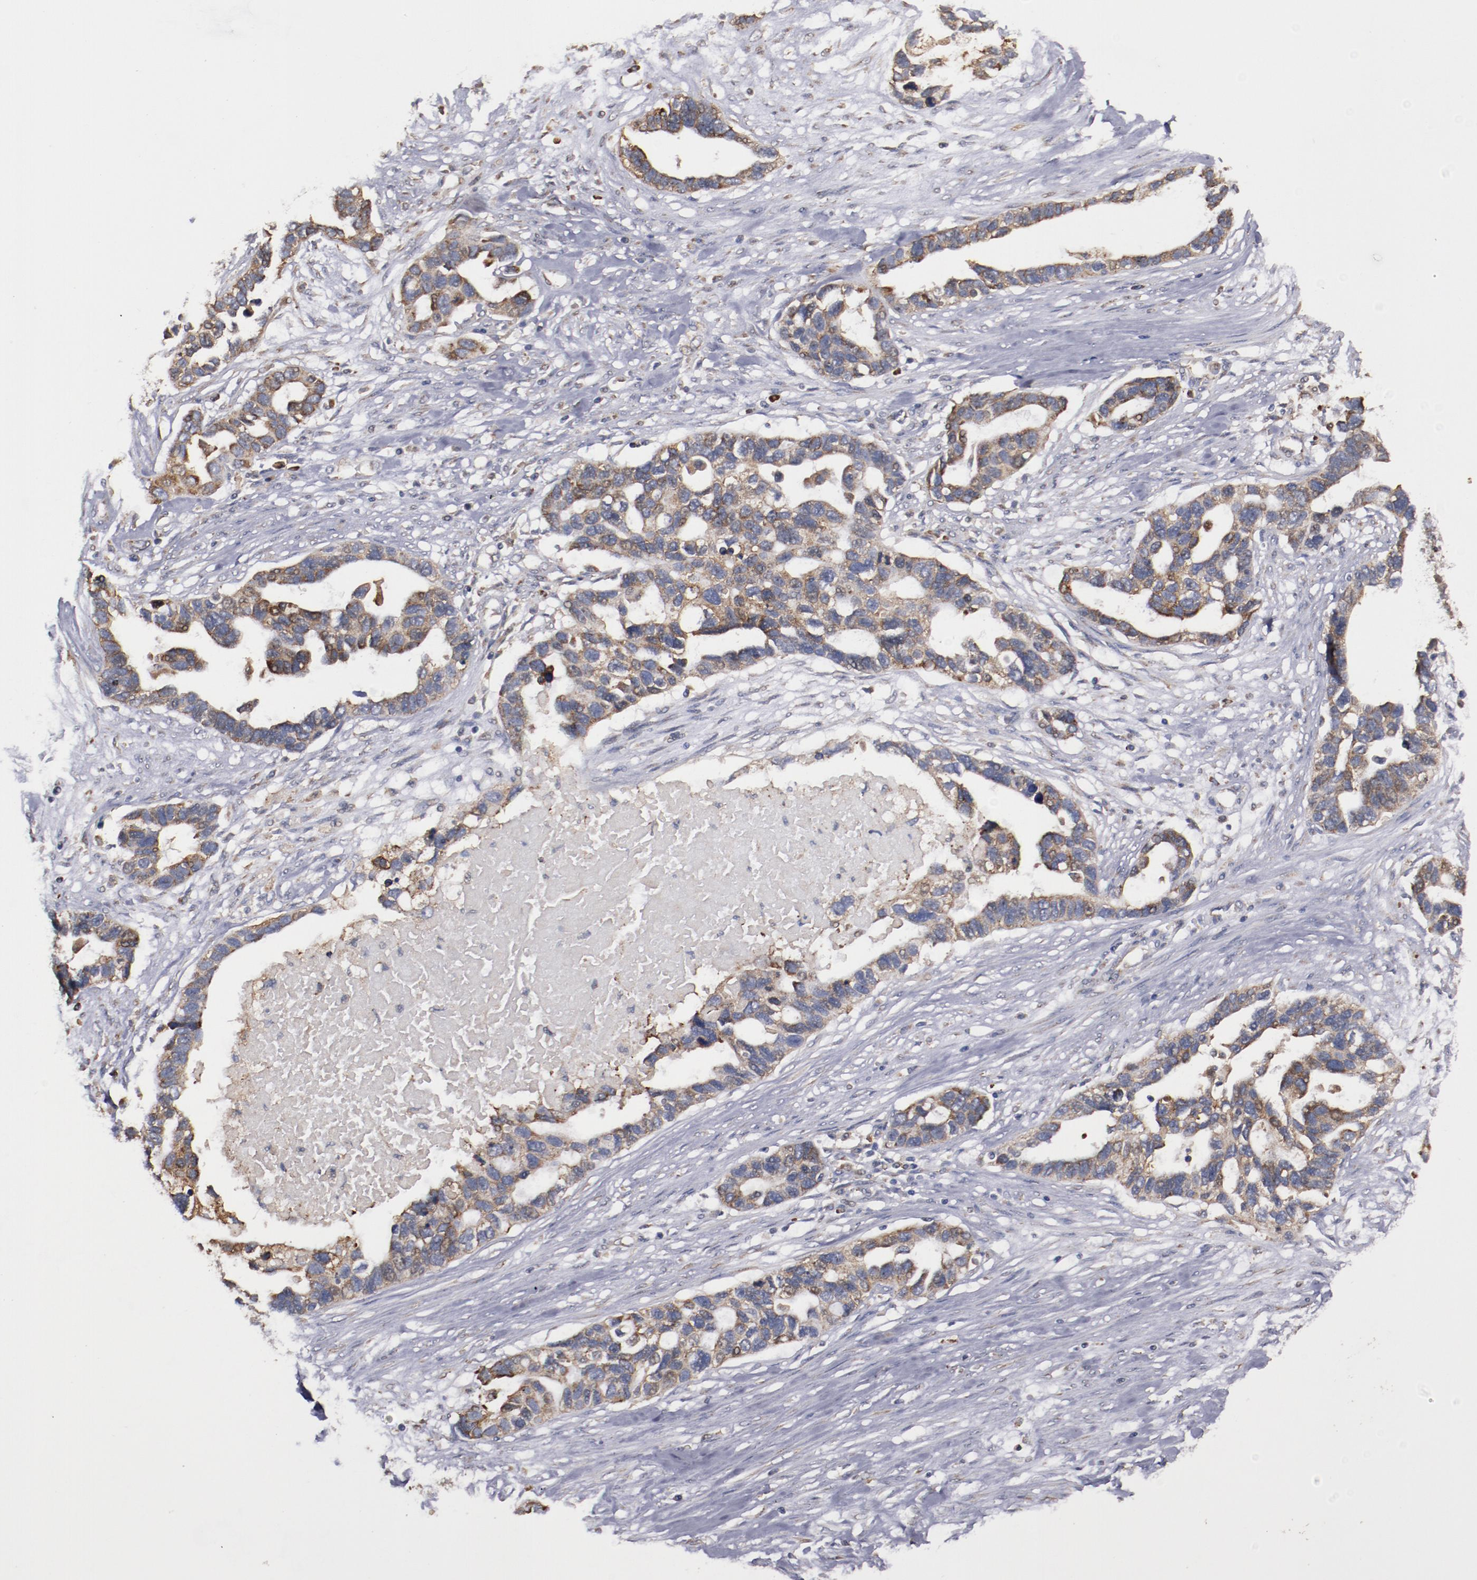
{"staining": {"intensity": "moderate", "quantity": ">75%", "location": "cytoplasmic/membranous"}, "tissue": "ovarian cancer", "cell_type": "Tumor cells", "image_type": "cancer", "snomed": [{"axis": "morphology", "description": "Cystadenocarcinoma, serous, NOS"}, {"axis": "topography", "description": "Ovary"}], "caption": "A brown stain shows moderate cytoplasmic/membranous staining of a protein in human serous cystadenocarcinoma (ovarian) tumor cells.", "gene": "RPS4Y1", "patient": {"sex": "female", "age": 54}}